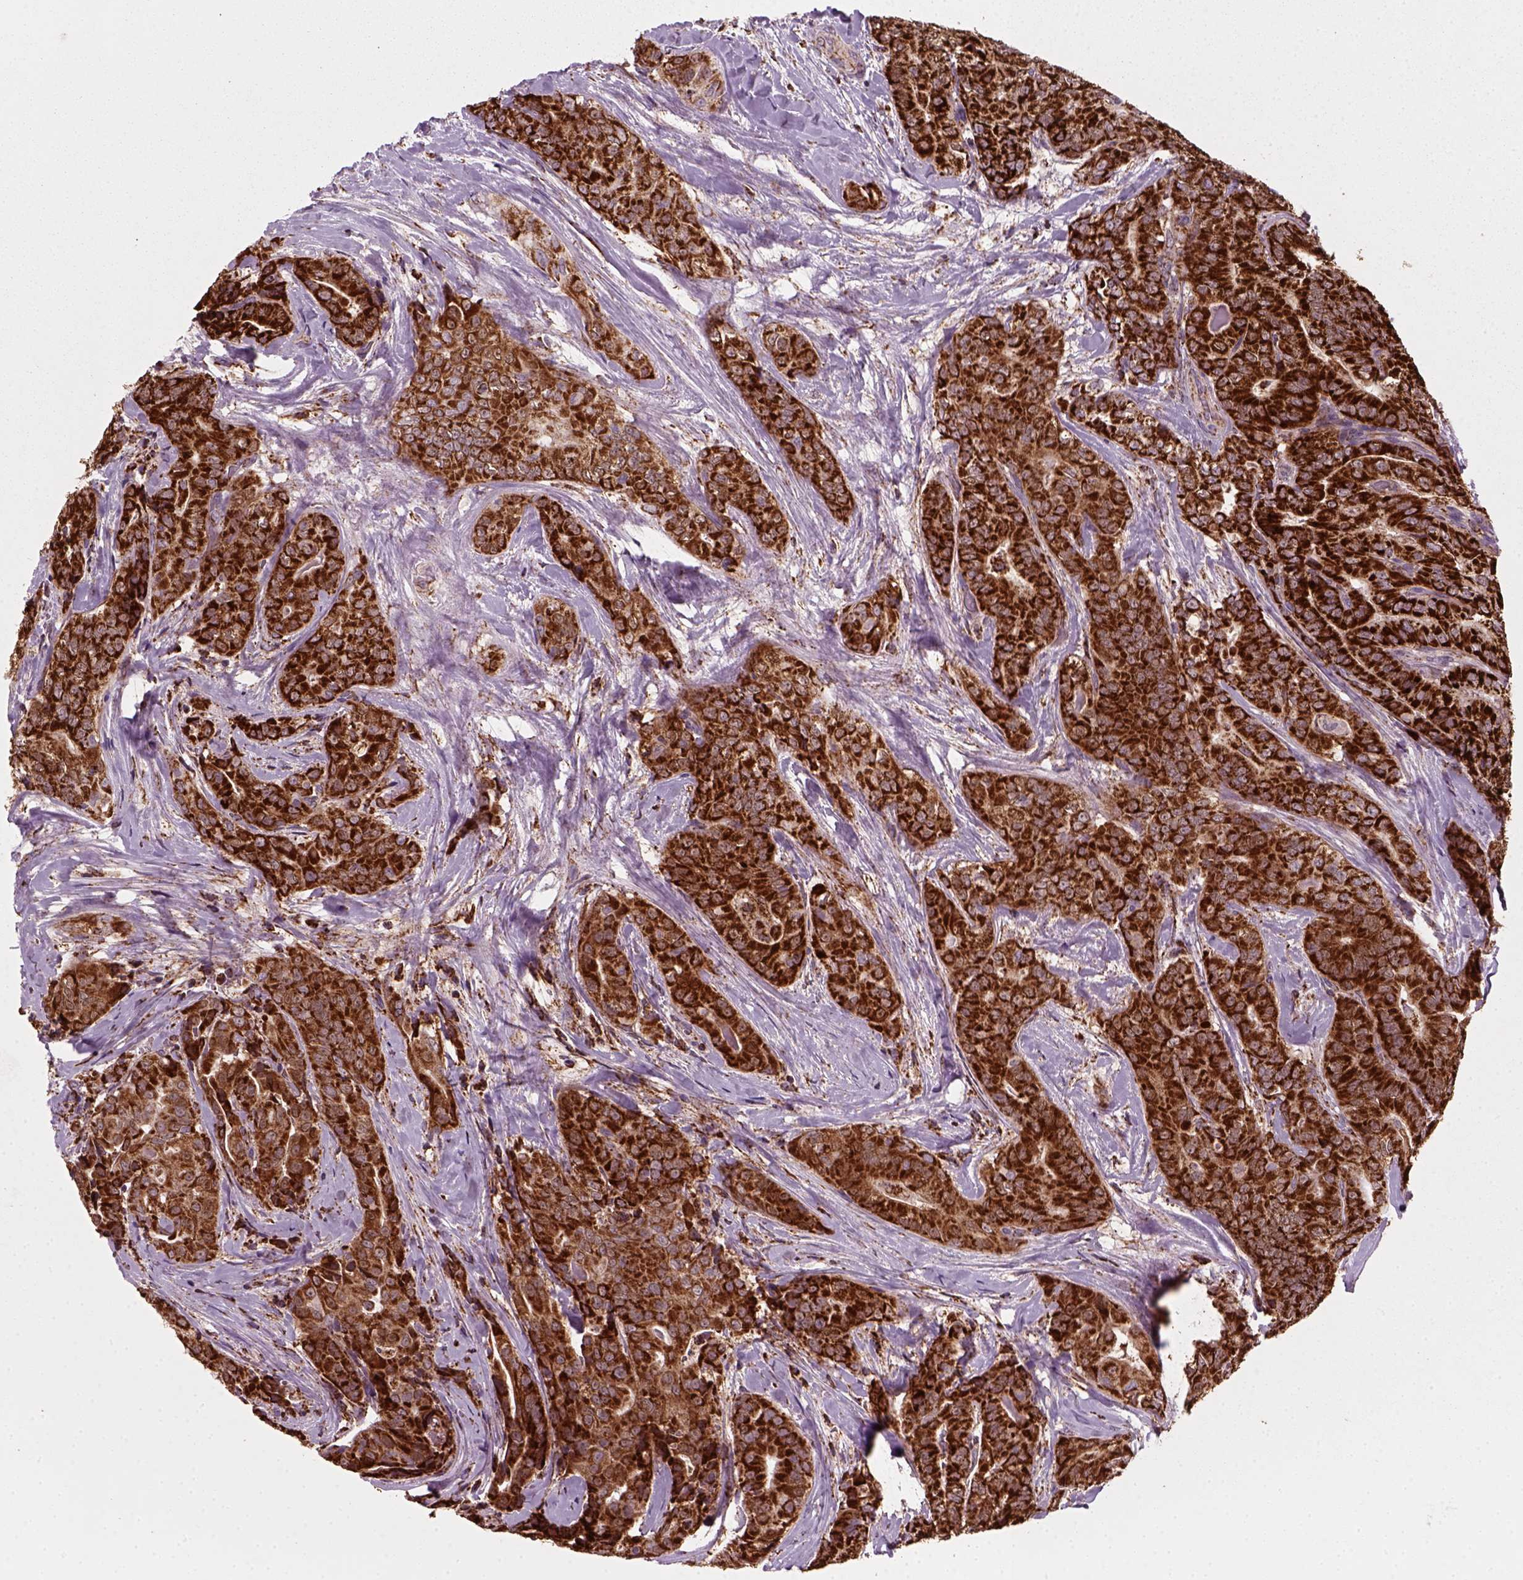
{"staining": {"intensity": "strong", "quantity": ">75%", "location": "cytoplasmic/membranous"}, "tissue": "thyroid cancer", "cell_type": "Tumor cells", "image_type": "cancer", "snomed": [{"axis": "morphology", "description": "Papillary adenocarcinoma, NOS"}, {"axis": "topography", "description": "Thyroid gland"}], "caption": "IHC of human papillary adenocarcinoma (thyroid) demonstrates high levels of strong cytoplasmic/membranous staining in about >75% of tumor cells.", "gene": "NUDT16L1", "patient": {"sex": "male", "age": 61}}